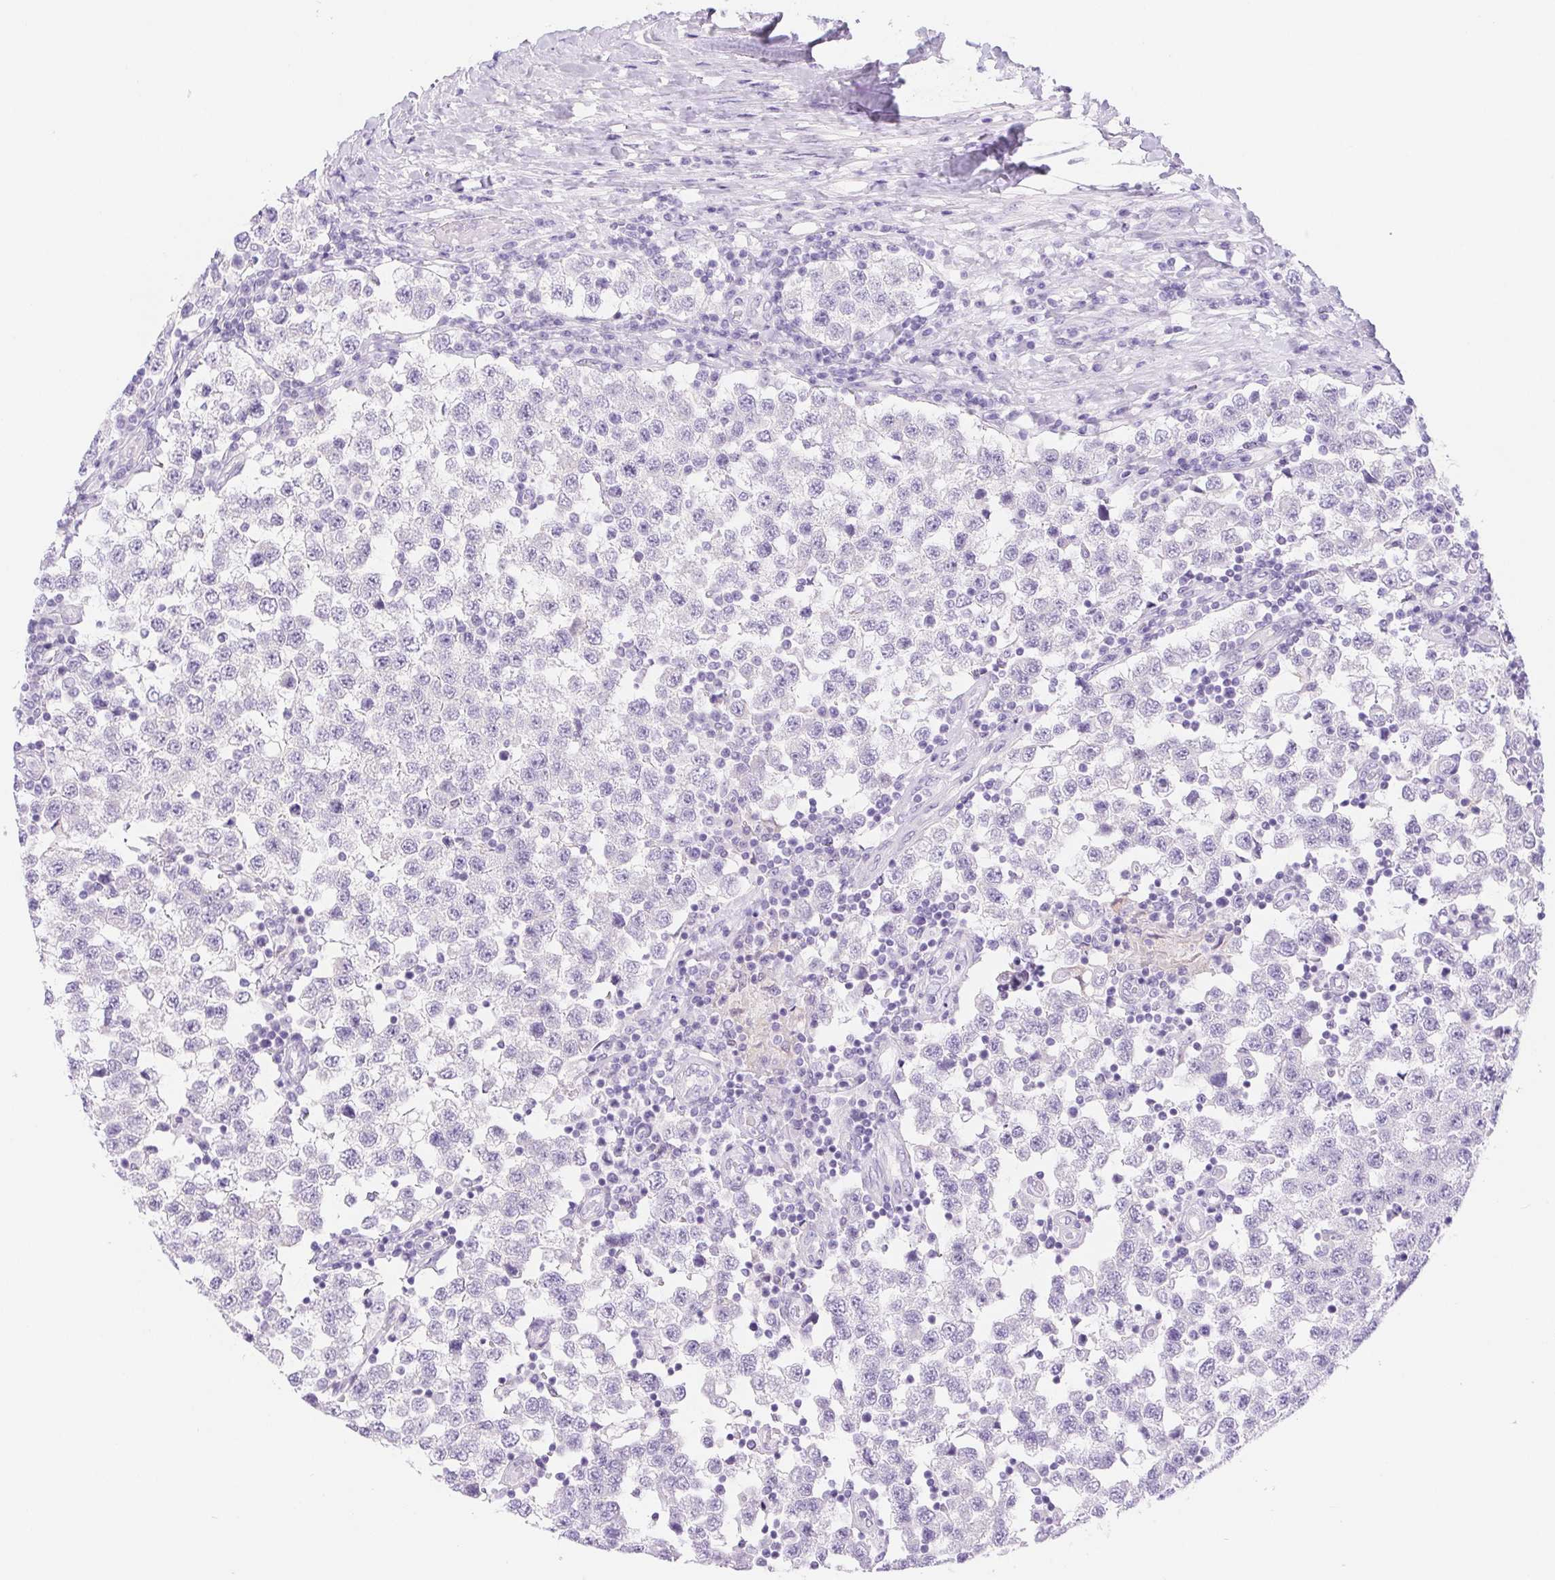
{"staining": {"intensity": "negative", "quantity": "none", "location": "none"}, "tissue": "testis cancer", "cell_type": "Tumor cells", "image_type": "cancer", "snomed": [{"axis": "morphology", "description": "Seminoma, NOS"}, {"axis": "topography", "description": "Testis"}], "caption": "This is a photomicrograph of immunohistochemistry staining of testis seminoma, which shows no staining in tumor cells.", "gene": "DYNC2LI1", "patient": {"sex": "male", "age": 34}}